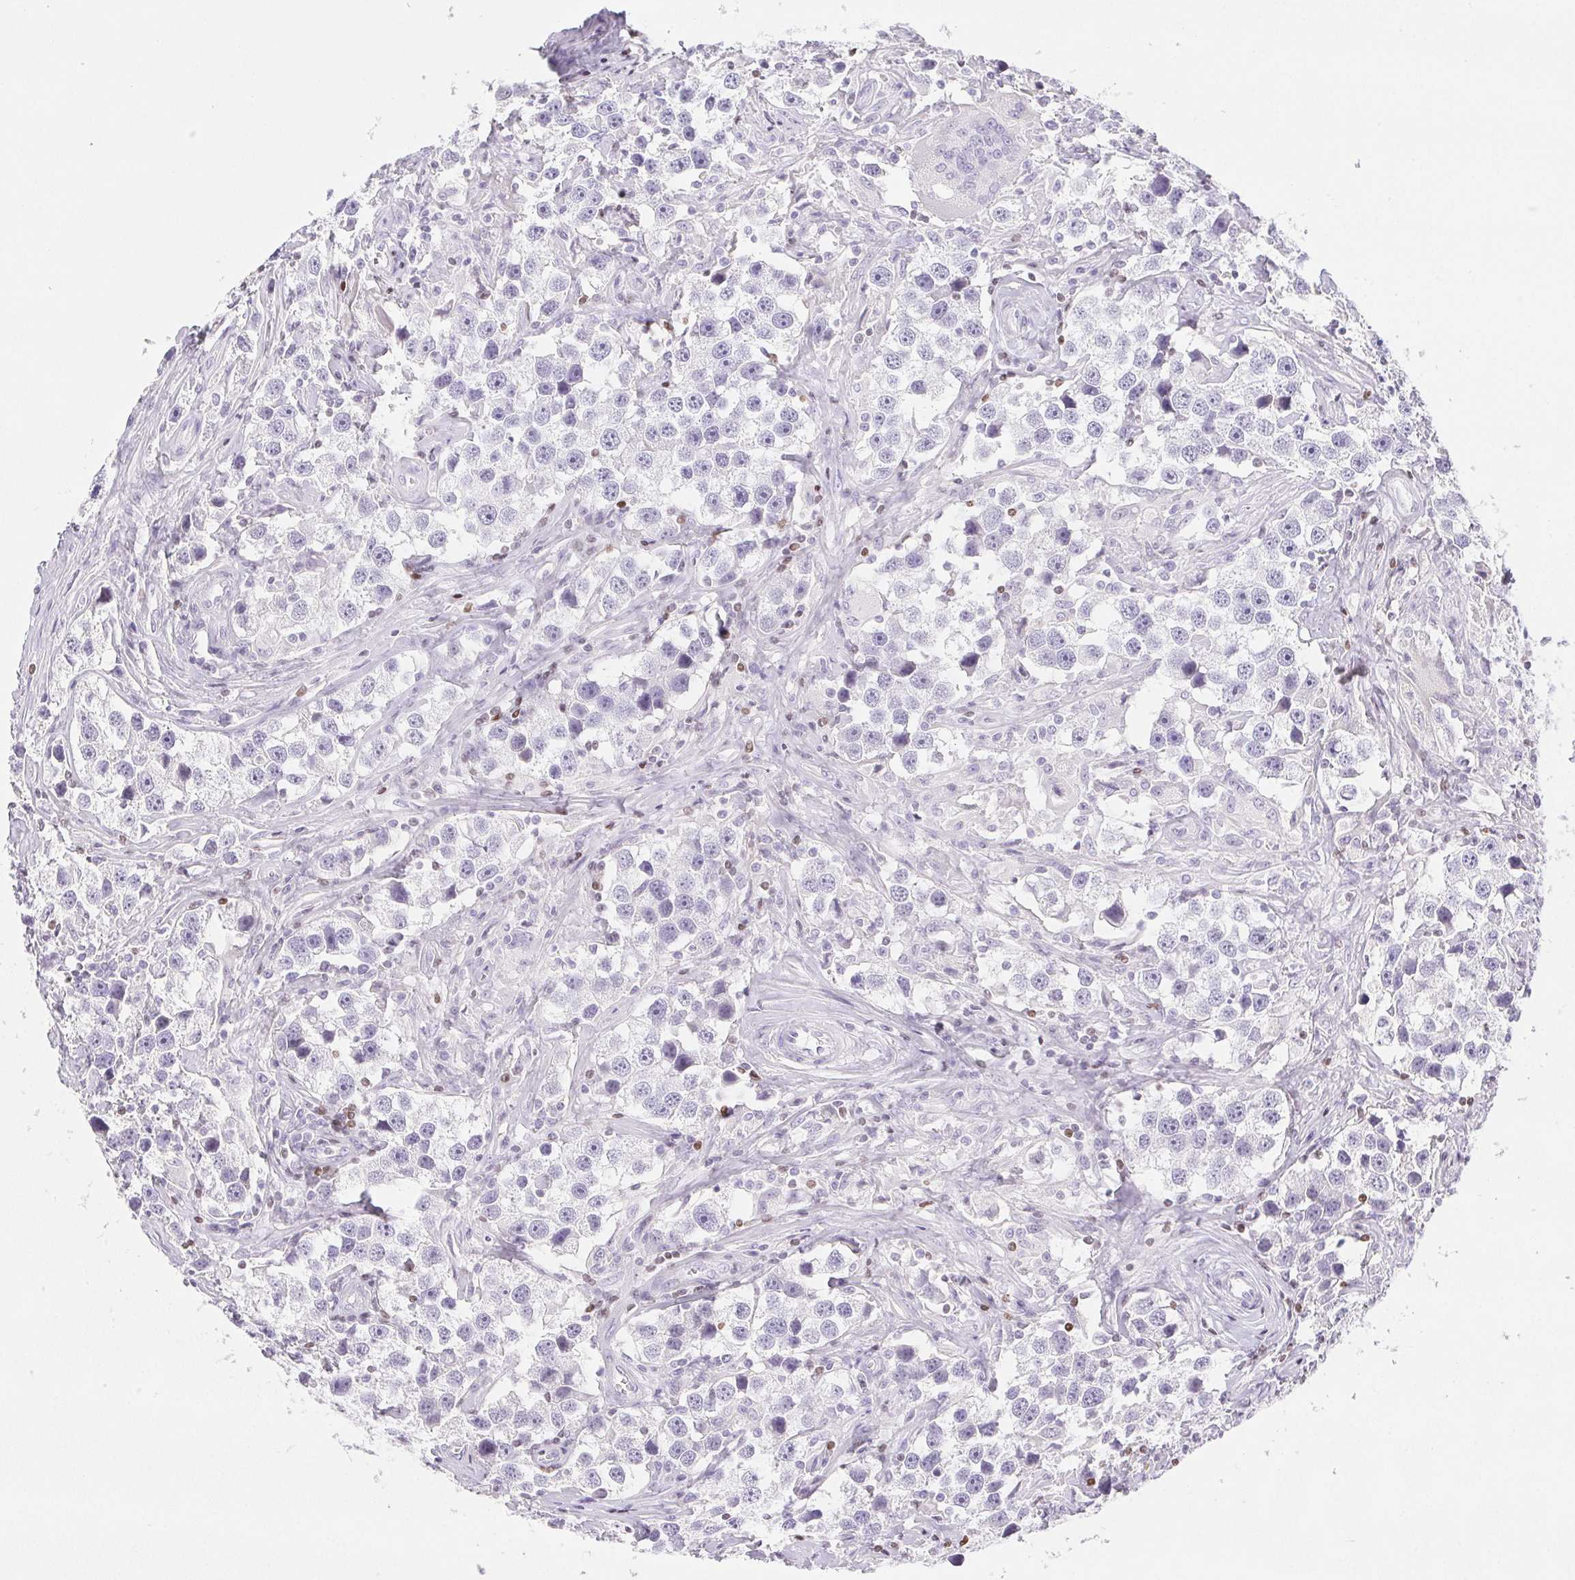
{"staining": {"intensity": "negative", "quantity": "none", "location": "none"}, "tissue": "testis cancer", "cell_type": "Tumor cells", "image_type": "cancer", "snomed": [{"axis": "morphology", "description": "Seminoma, NOS"}, {"axis": "topography", "description": "Testis"}], "caption": "Immunohistochemistry of human testis cancer displays no staining in tumor cells.", "gene": "BEND2", "patient": {"sex": "male", "age": 49}}